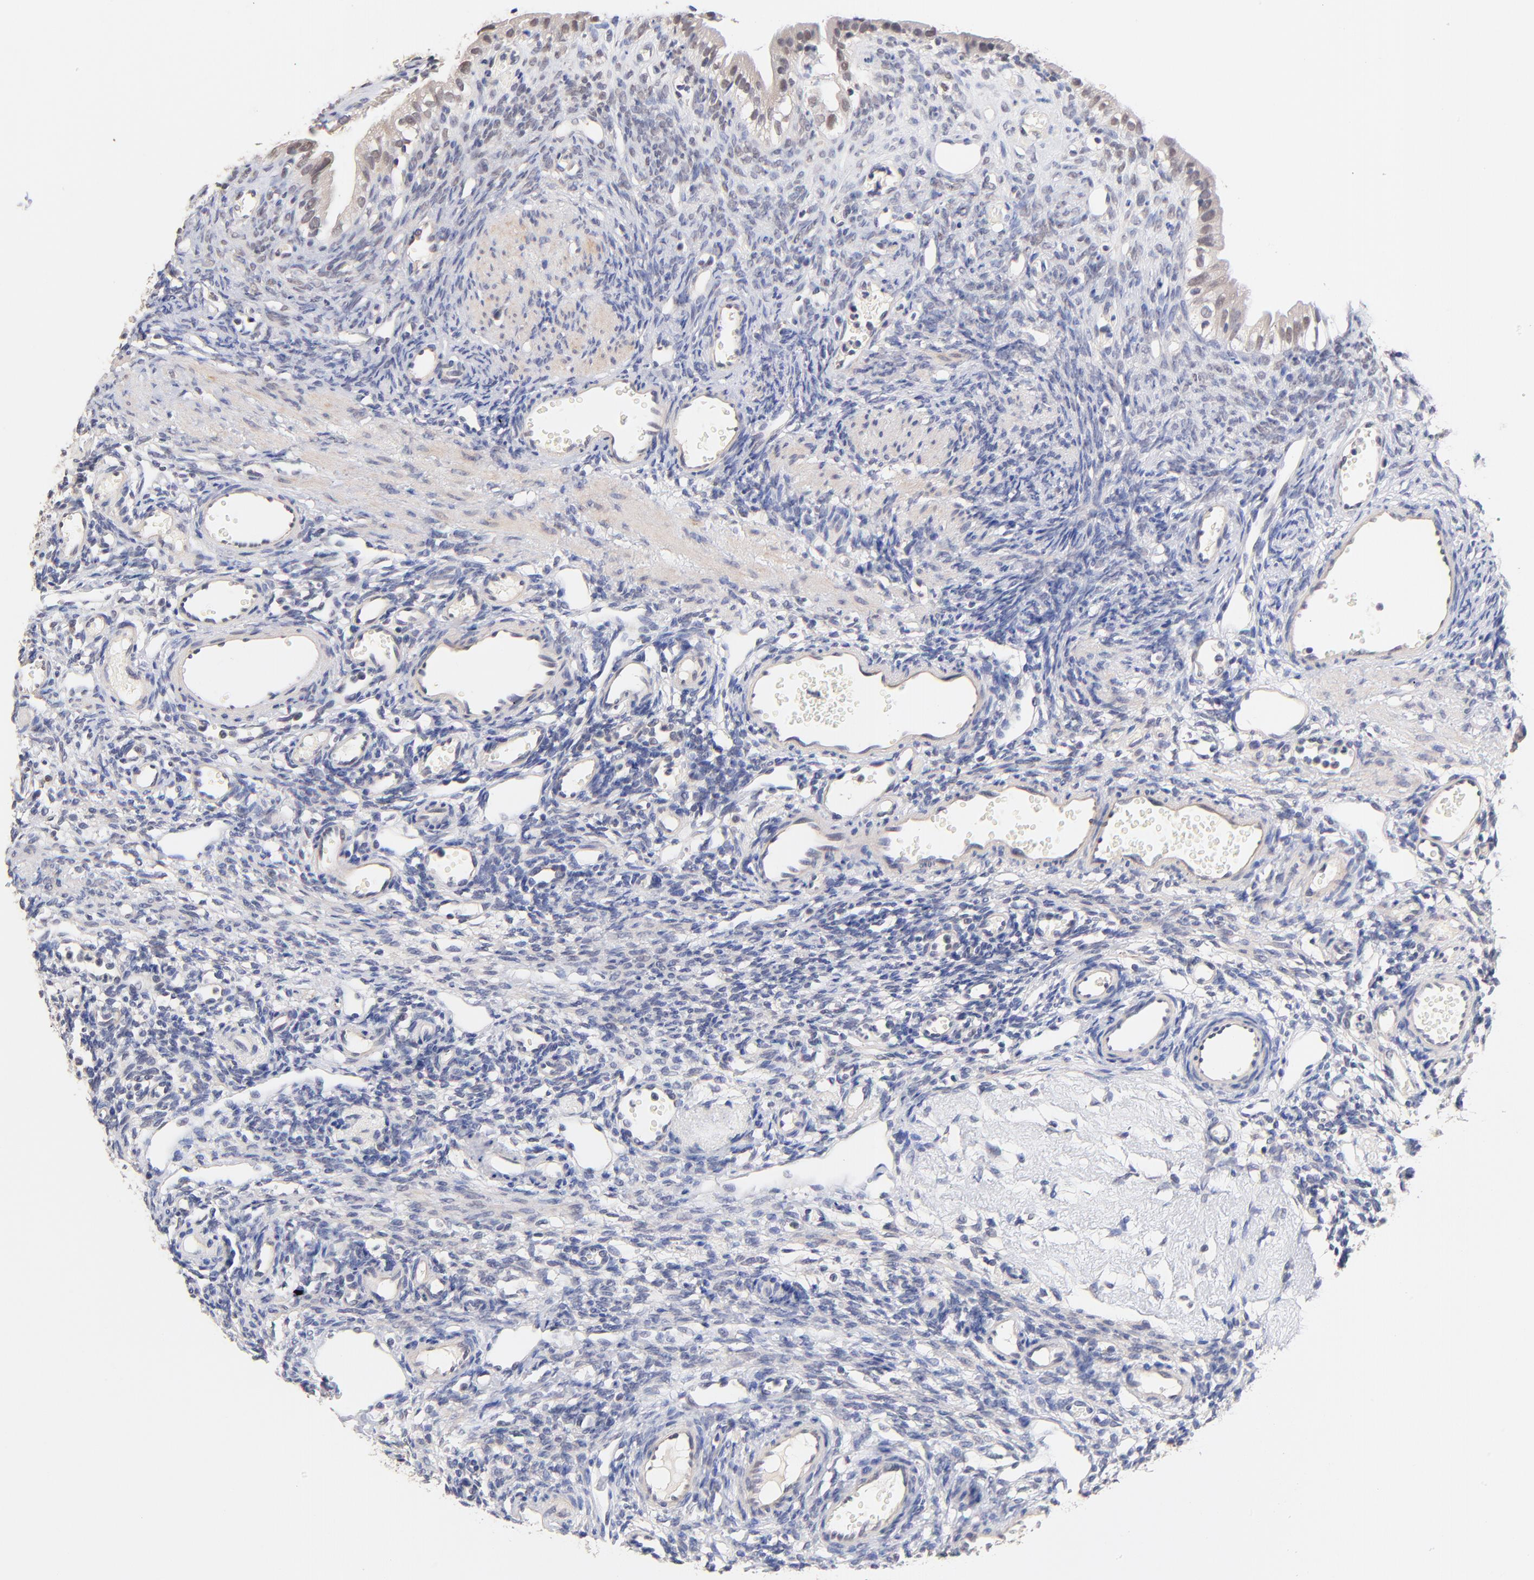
{"staining": {"intensity": "negative", "quantity": "none", "location": "none"}, "tissue": "ovary", "cell_type": "Ovarian stroma cells", "image_type": "normal", "snomed": [{"axis": "morphology", "description": "Normal tissue, NOS"}, {"axis": "topography", "description": "Ovary"}], "caption": "Human ovary stained for a protein using immunohistochemistry (IHC) exhibits no expression in ovarian stroma cells.", "gene": "RIBC2", "patient": {"sex": "female", "age": 33}}